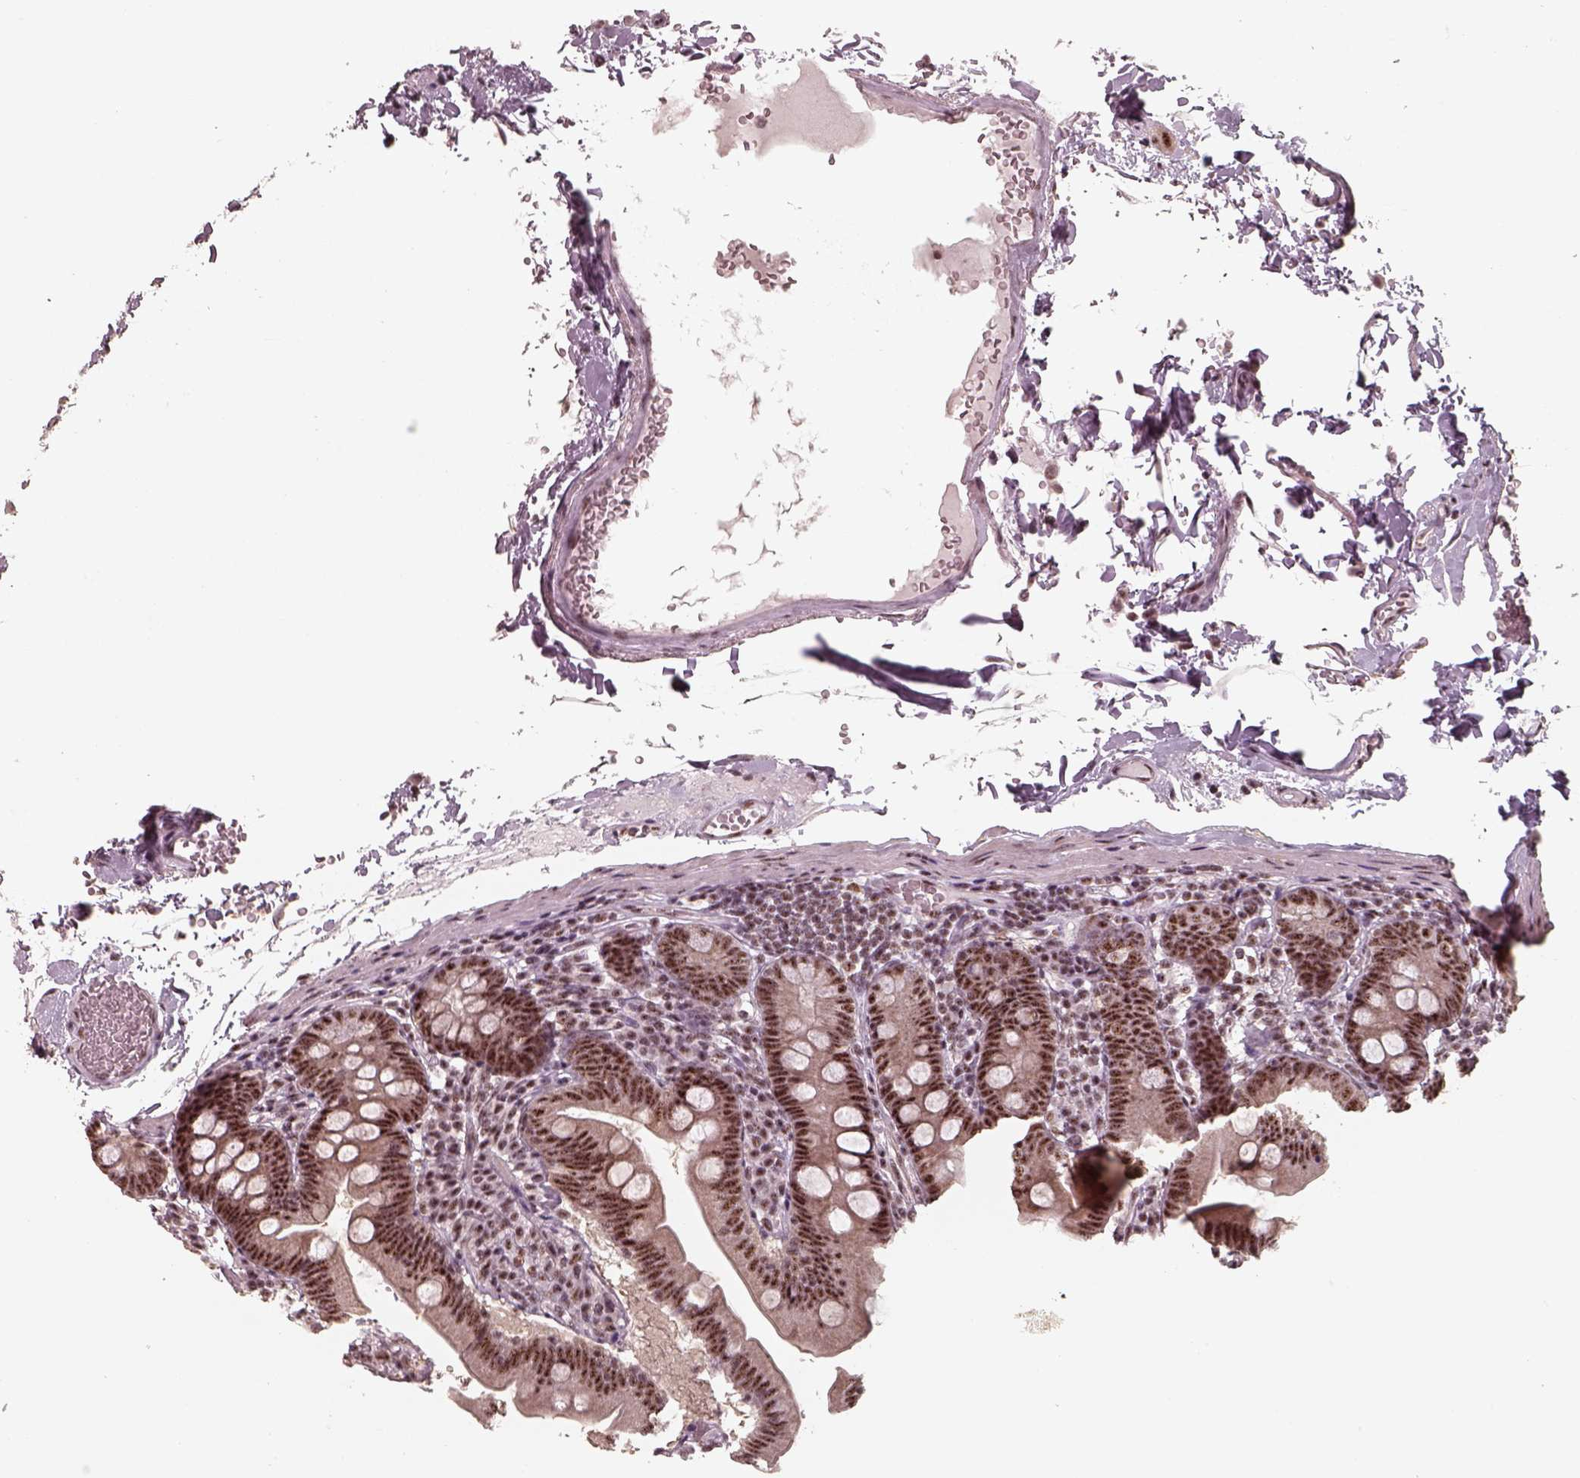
{"staining": {"intensity": "strong", "quantity": ">75%", "location": "nuclear"}, "tissue": "duodenum", "cell_type": "Glandular cells", "image_type": "normal", "snomed": [{"axis": "morphology", "description": "Normal tissue, NOS"}, {"axis": "topography", "description": "Duodenum"}], "caption": "Duodenum stained with immunohistochemistry displays strong nuclear positivity in about >75% of glandular cells. (Brightfield microscopy of DAB IHC at high magnification).", "gene": "ATXN7L3", "patient": {"sex": "female", "age": 67}}